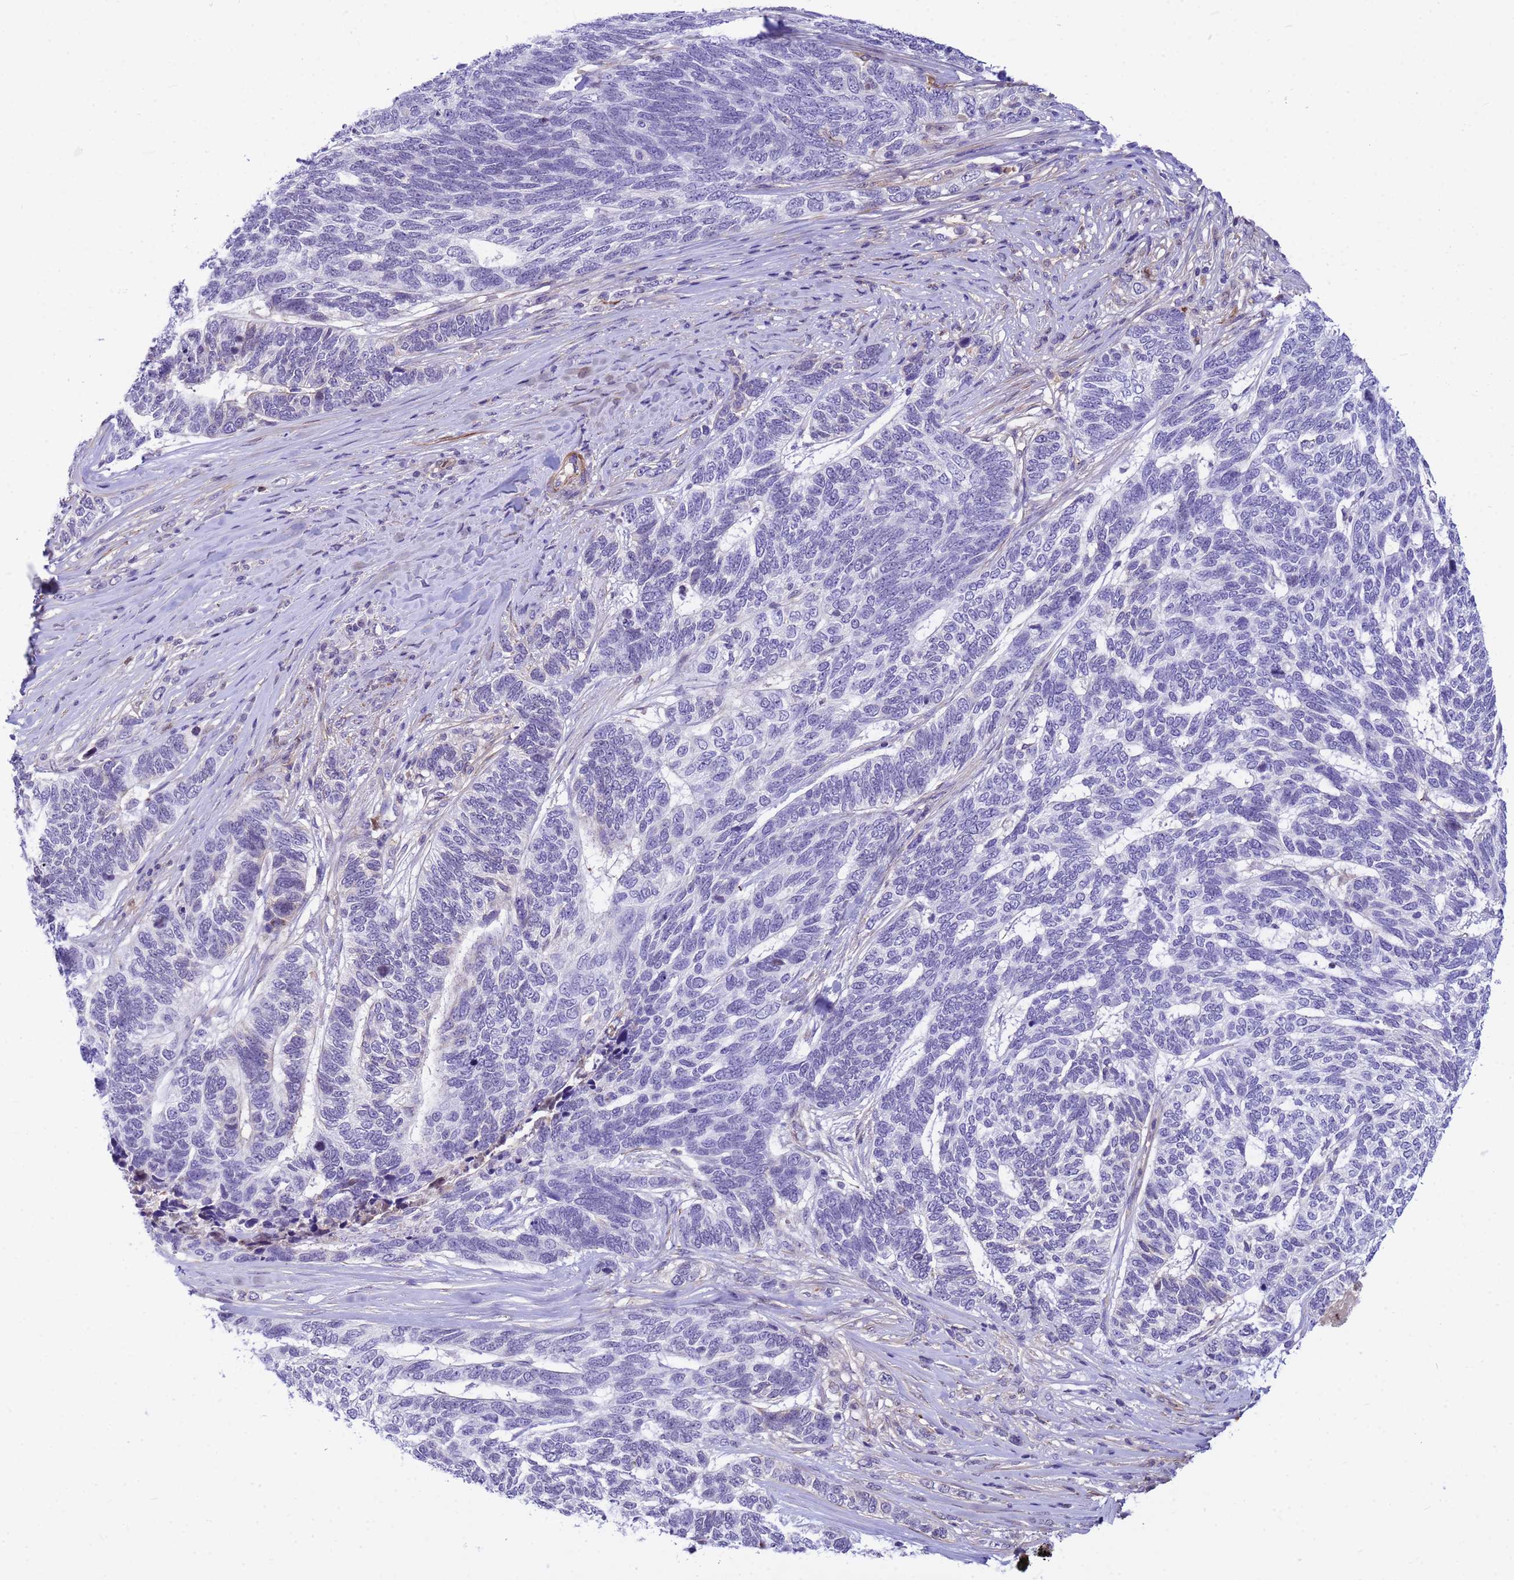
{"staining": {"intensity": "negative", "quantity": "none", "location": "none"}, "tissue": "skin cancer", "cell_type": "Tumor cells", "image_type": "cancer", "snomed": [{"axis": "morphology", "description": "Basal cell carcinoma"}, {"axis": "topography", "description": "Skin"}], "caption": "Human skin cancer (basal cell carcinoma) stained for a protein using IHC exhibits no staining in tumor cells.", "gene": "ORM1", "patient": {"sex": "female", "age": 65}}